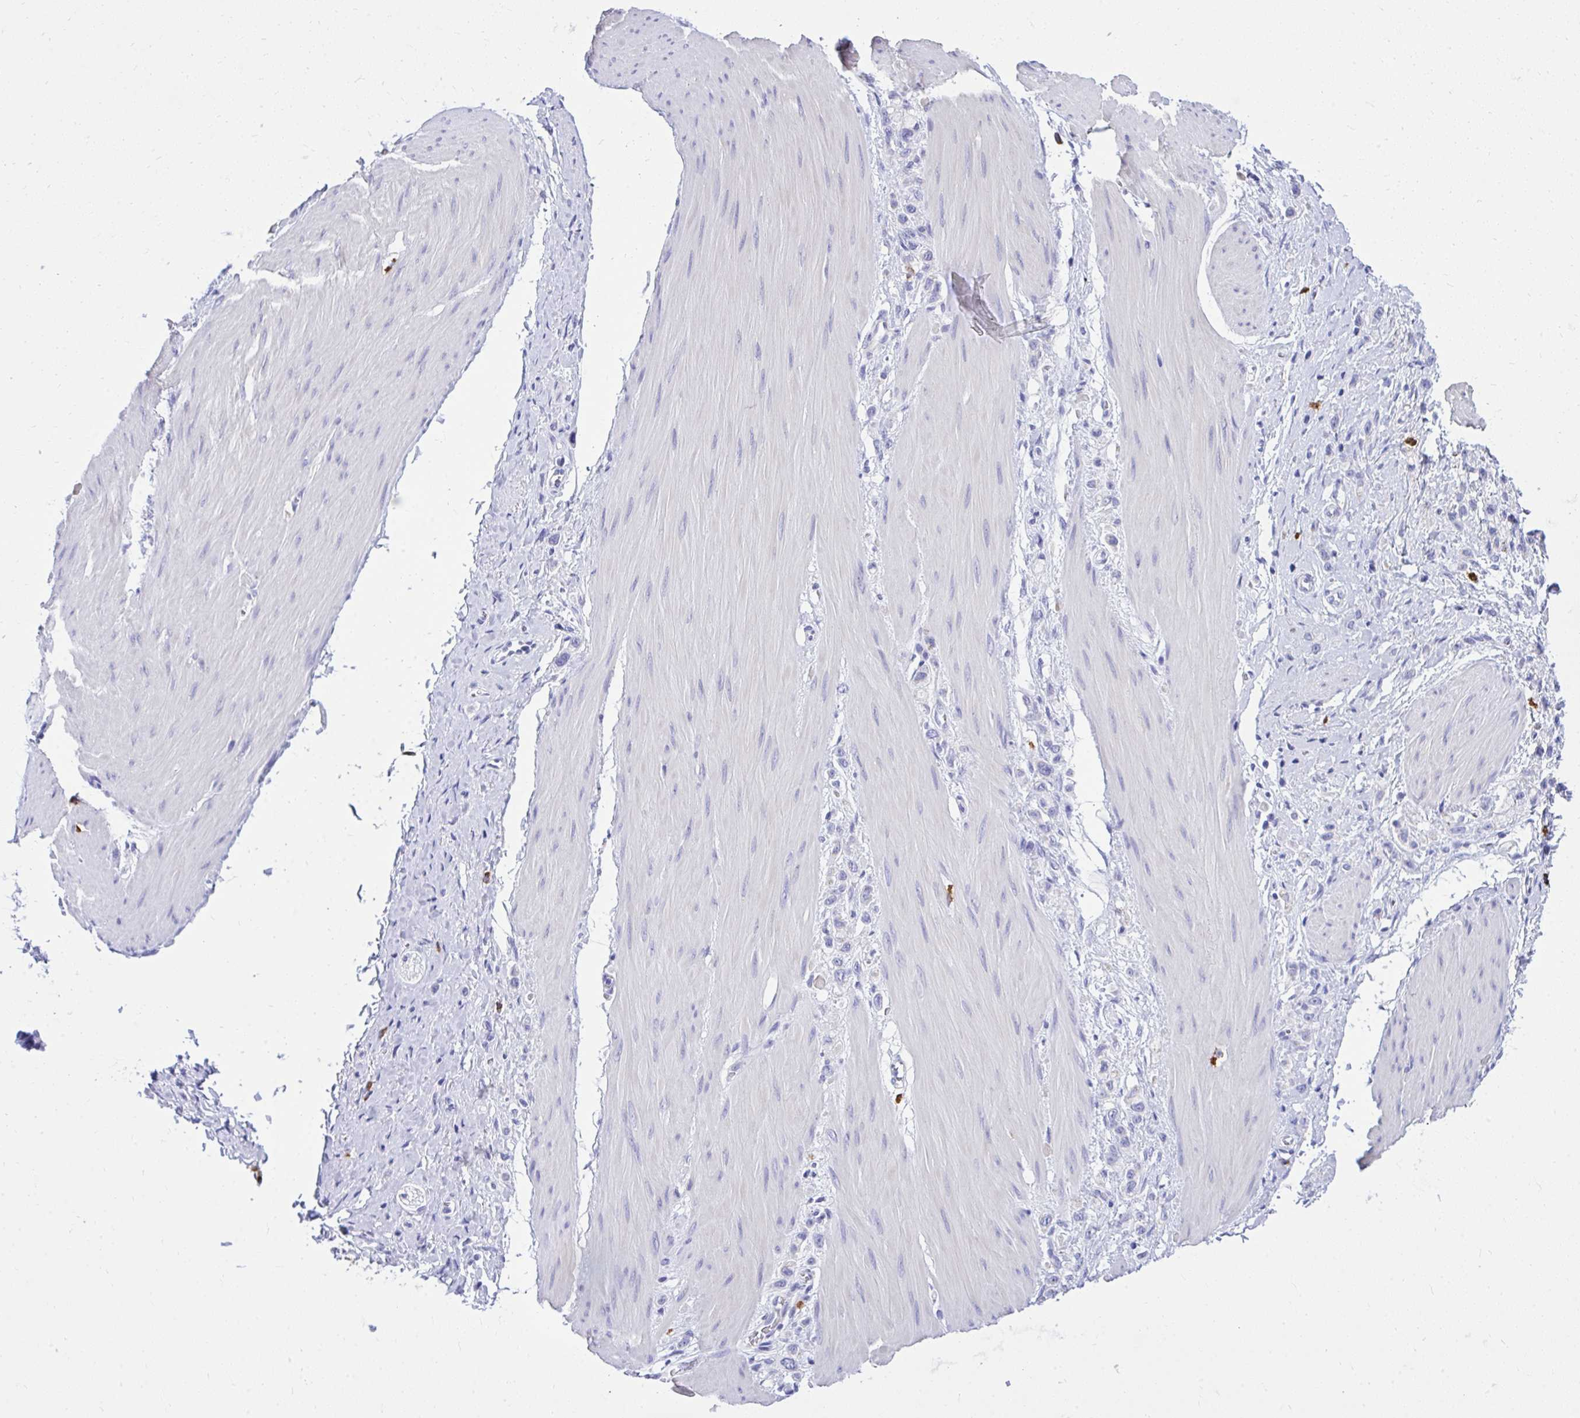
{"staining": {"intensity": "negative", "quantity": "none", "location": "none"}, "tissue": "stomach cancer", "cell_type": "Tumor cells", "image_type": "cancer", "snomed": [{"axis": "morphology", "description": "Adenocarcinoma, NOS"}, {"axis": "topography", "description": "Stomach"}], "caption": "There is no significant staining in tumor cells of stomach adenocarcinoma.", "gene": "PSD", "patient": {"sex": "female", "age": 65}}